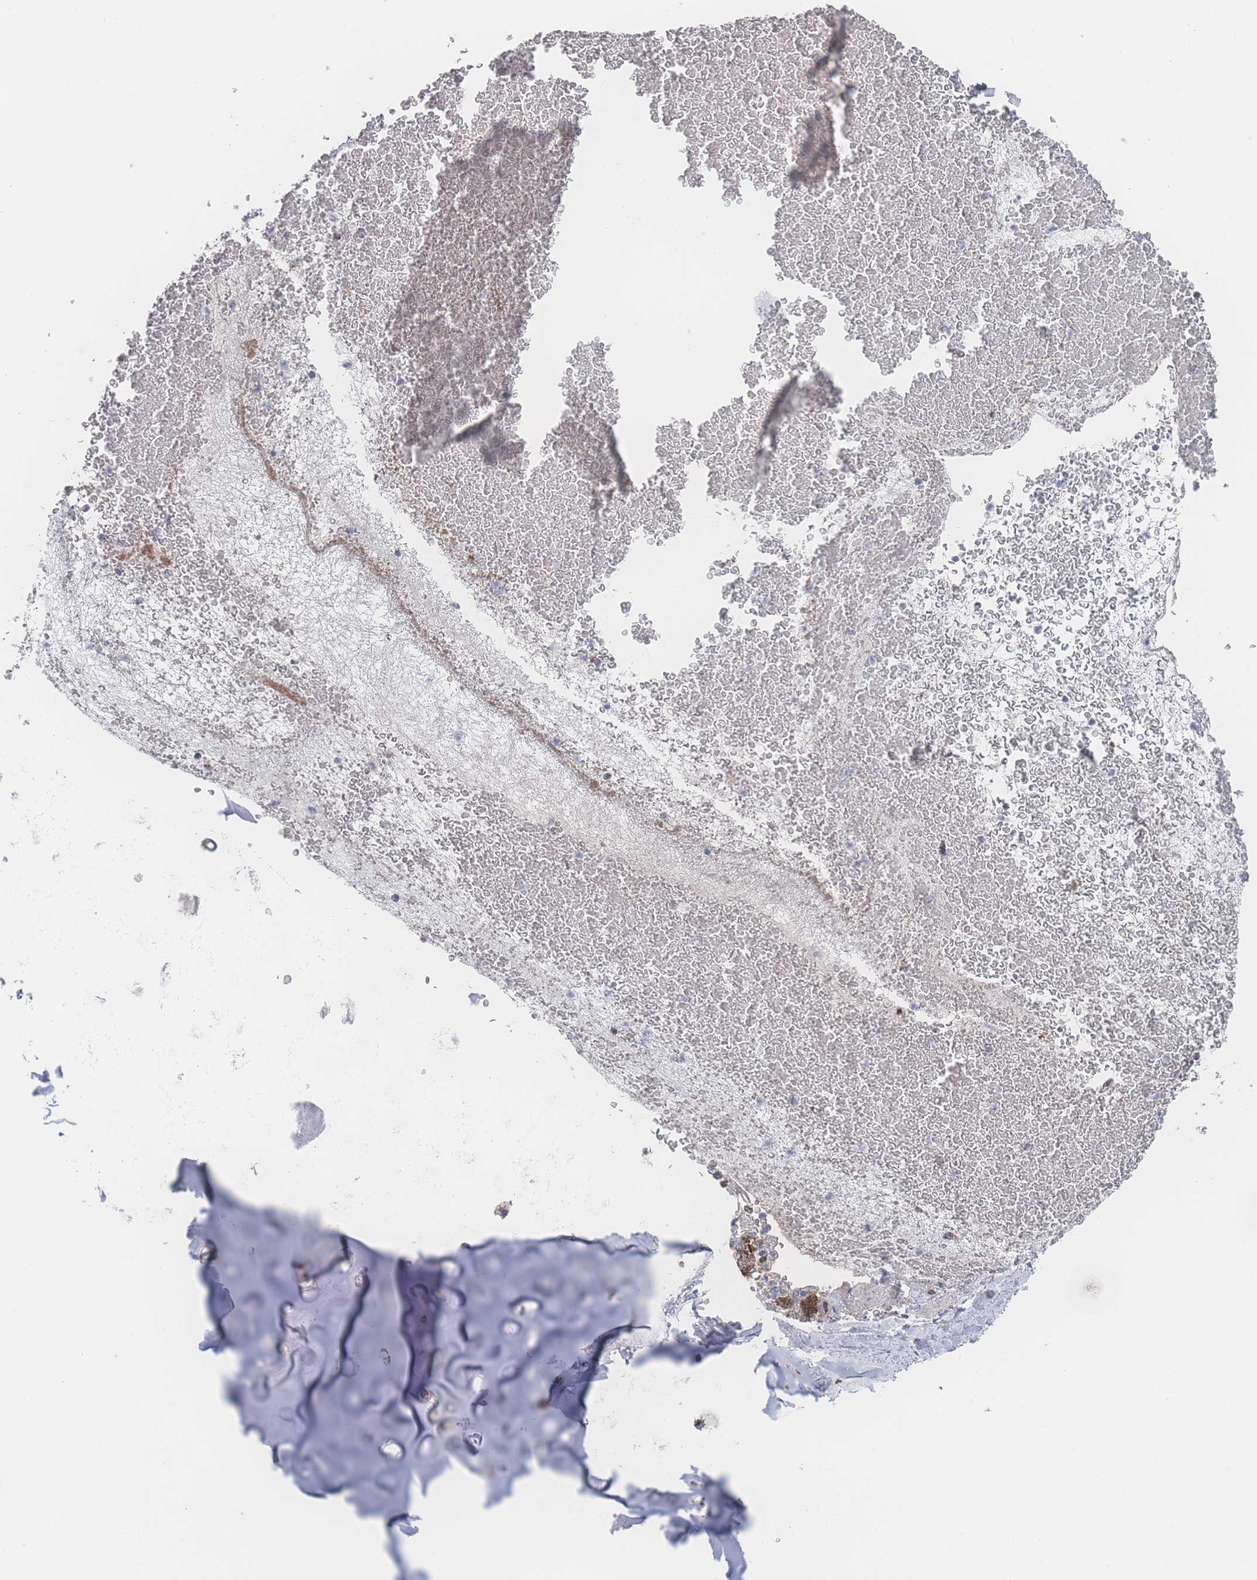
{"staining": {"intensity": "strong", "quantity": ">75%", "location": "cytoplasmic/membranous"}, "tissue": "soft tissue", "cell_type": "Chondrocytes", "image_type": "normal", "snomed": [{"axis": "morphology", "description": "Normal tissue, NOS"}, {"axis": "topography", "description": "Cartilage tissue"}], "caption": "This histopathology image exhibits IHC staining of normal soft tissue, with high strong cytoplasmic/membranous positivity in about >75% of chondrocytes.", "gene": "PEX14", "patient": {"sex": "male", "age": 73}}